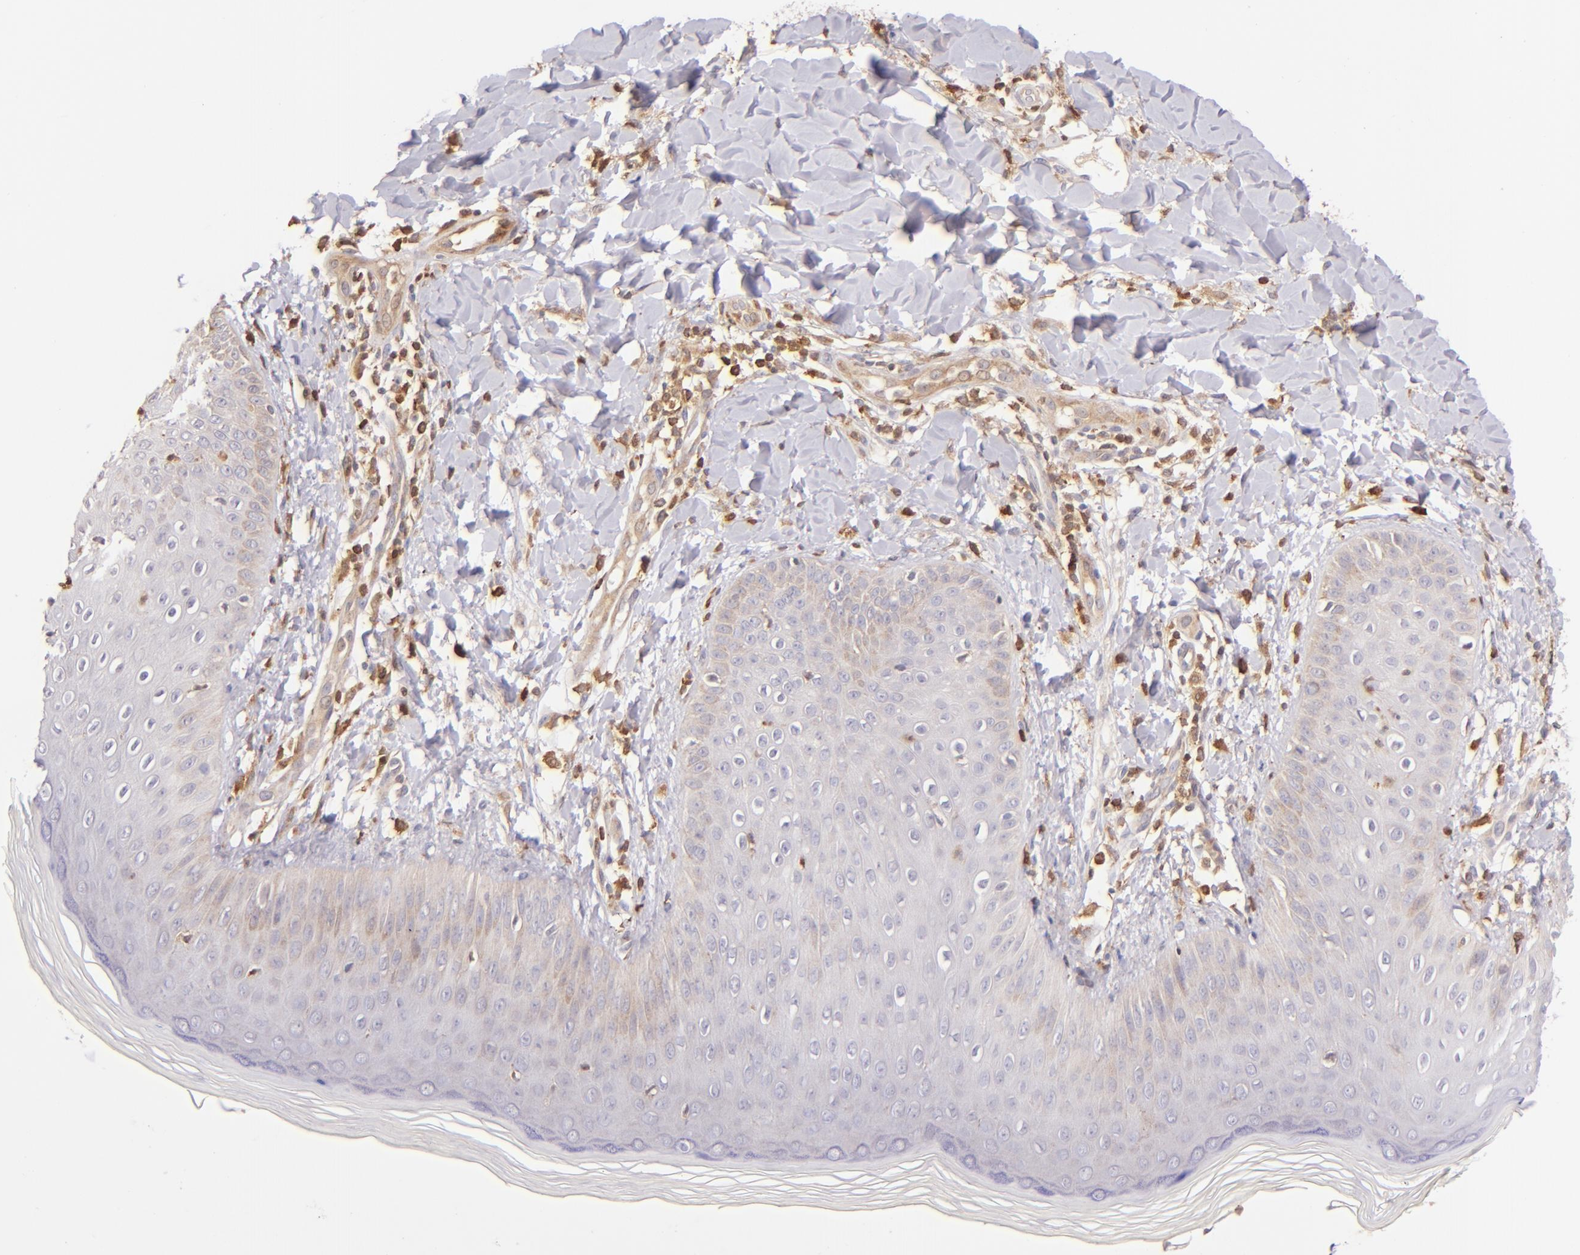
{"staining": {"intensity": "moderate", "quantity": ">75%", "location": "cytoplasmic/membranous"}, "tissue": "skin", "cell_type": "Epidermal cells", "image_type": "normal", "snomed": [{"axis": "morphology", "description": "Normal tissue, NOS"}, {"axis": "morphology", "description": "Inflammation, NOS"}, {"axis": "topography", "description": "Soft tissue"}, {"axis": "topography", "description": "Anal"}], "caption": "Epidermal cells show moderate cytoplasmic/membranous expression in approximately >75% of cells in benign skin. (Stains: DAB in brown, nuclei in blue, Microscopy: brightfield microscopy at high magnification).", "gene": "BTK", "patient": {"sex": "female", "age": 15}}